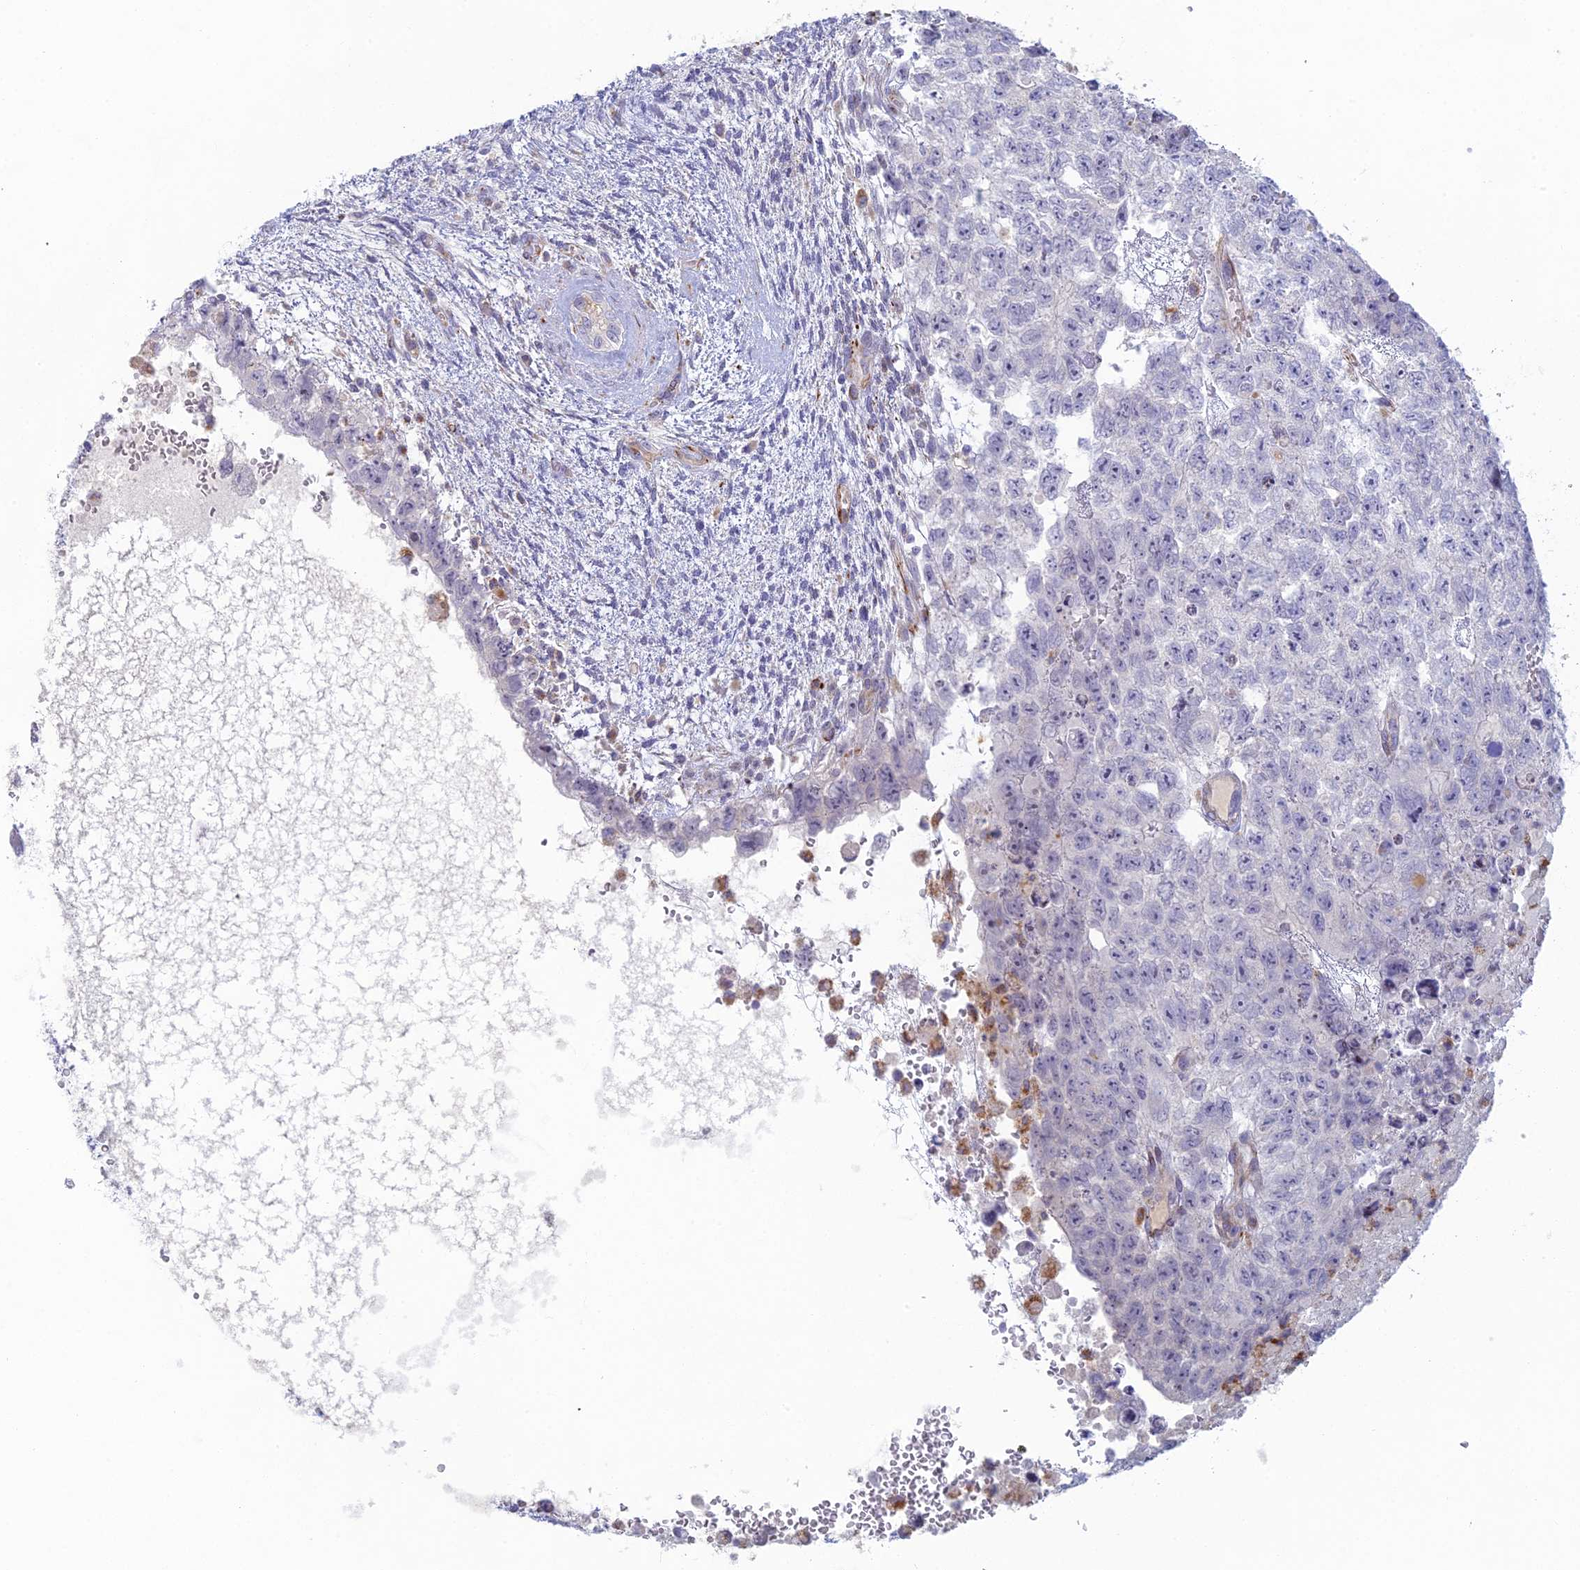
{"staining": {"intensity": "negative", "quantity": "none", "location": "none"}, "tissue": "testis cancer", "cell_type": "Tumor cells", "image_type": "cancer", "snomed": [{"axis": "morphology", "description": "Carcinoma, Embryonal, NOS"}, {"axis": "topography", "description": "Testis"}], "caption": "A micrograph of human testis embryonal carcinoma is negative for staining in tumor cells. (Brightfield microscopy of DAB IHC at high magnification).", "gene": "FERD3L", "patient": {"sex": "male", "age": 26}}